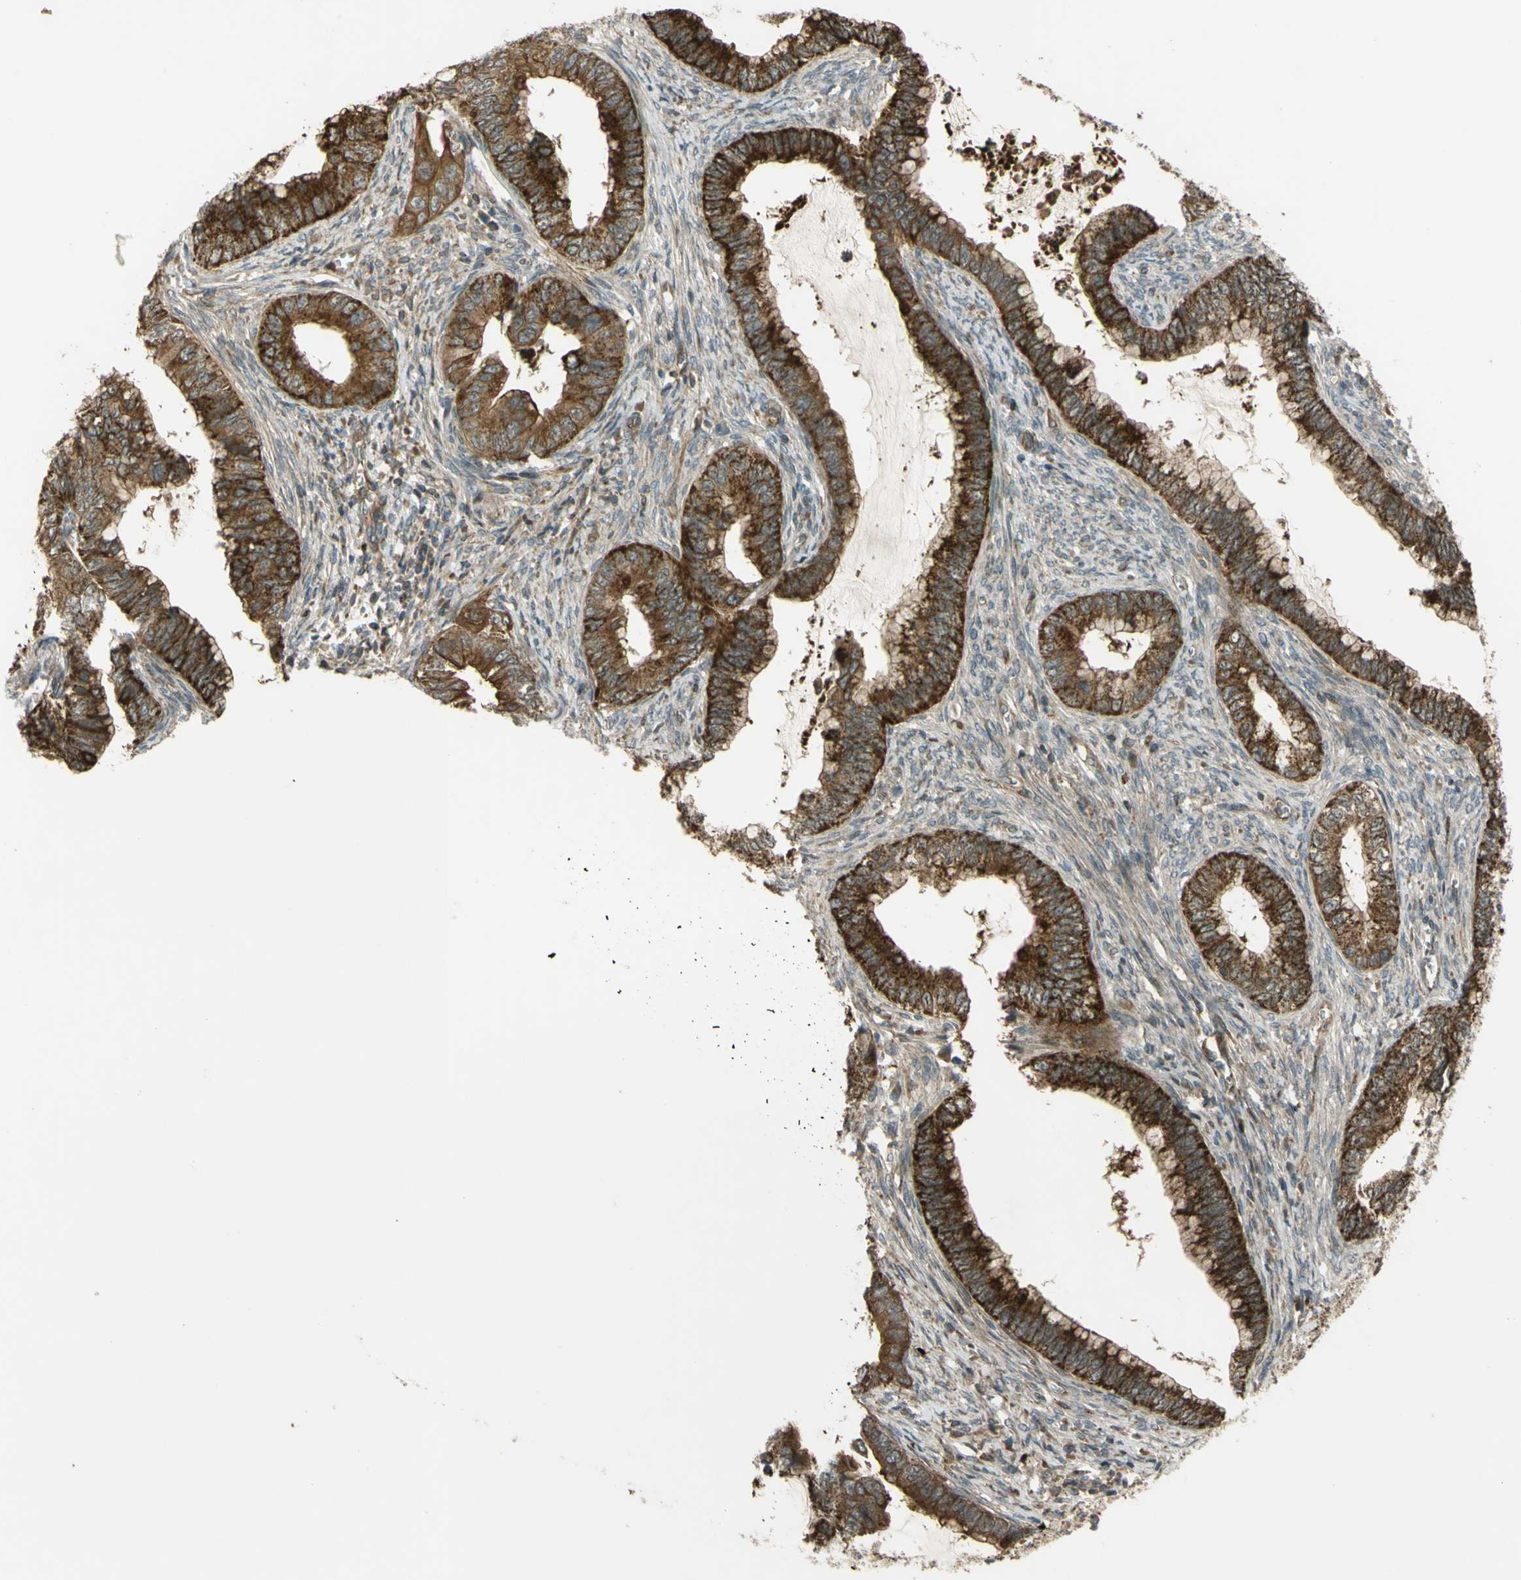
{"staining": {"intensity": "strong", "quantity": ">75%", "location": "cytoplasmic/membranous"}, "tissue": "cervical cancer", "cell_type": "Tumor cells", "image_type": "cancer", "snomed": [{"axis": "morphology", "description": "Adenocarcinoma, NOS"}, {"axis": "topography", "description": "Cervix"}], "caption": "DAB immunohistochemical staining of human cervical cancer demonstrates strong cytoplasmic/membranous protein expression in about >75% of tumor cells.", "gene": "FLII", "patient": {"sex": "female", "age": 44}}